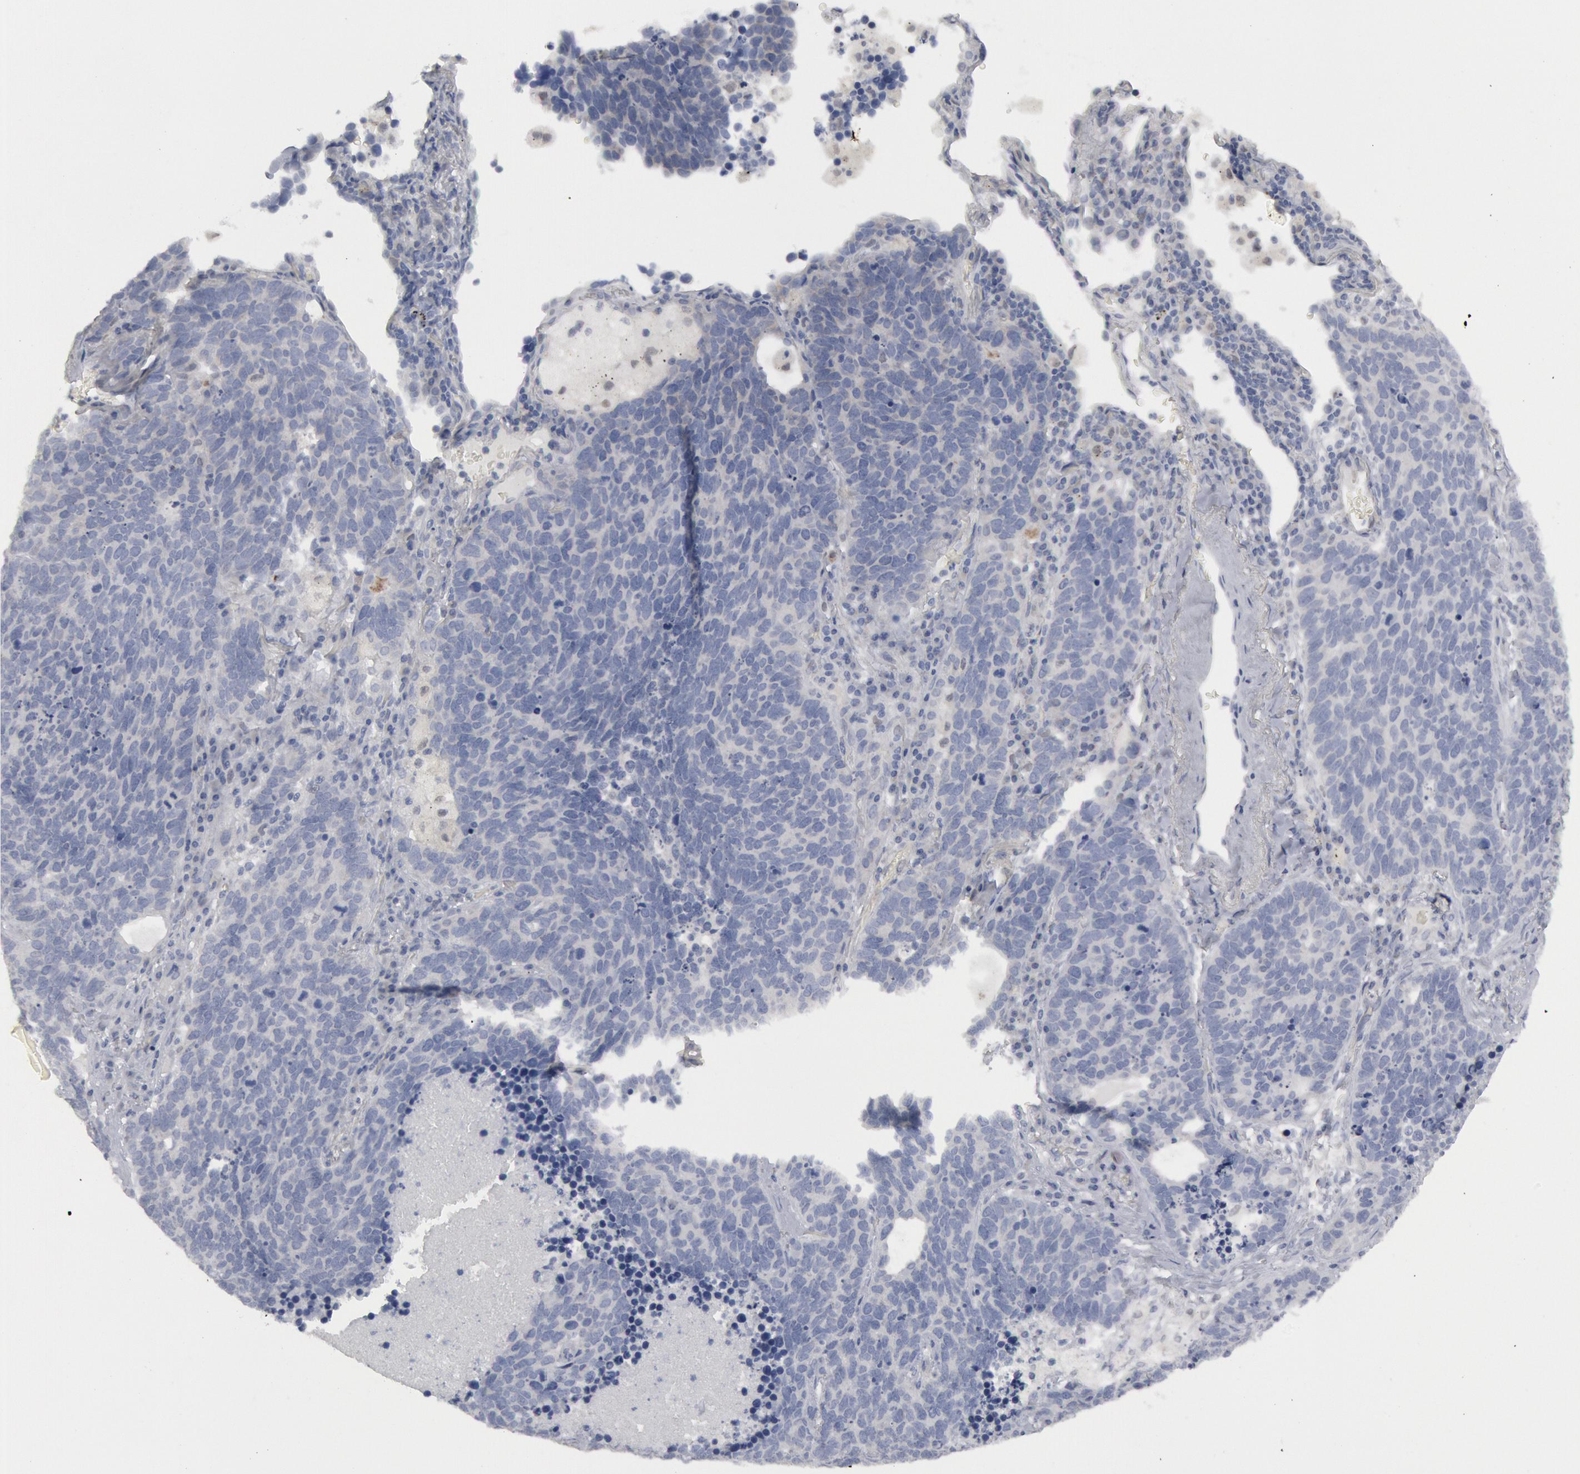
{"staining": {"intensity": "negative", "quantity": "none", "location": "none"}, "tissue": "lung cancer", "cell_type": "Tumor cells", "image_type": "cancer", "snomed": [{"axis": "morphology", "description": "Neoplasm, malignant, NOS"}, {"axis": "topography", "description": "Lung"}], "caption": "Immunohistochemistry of human neoplasm (malignant) (lung) displays no positivity in tumor cells.", "gene": "DMC1", "patient": {"sex": "female", "age": 75}}